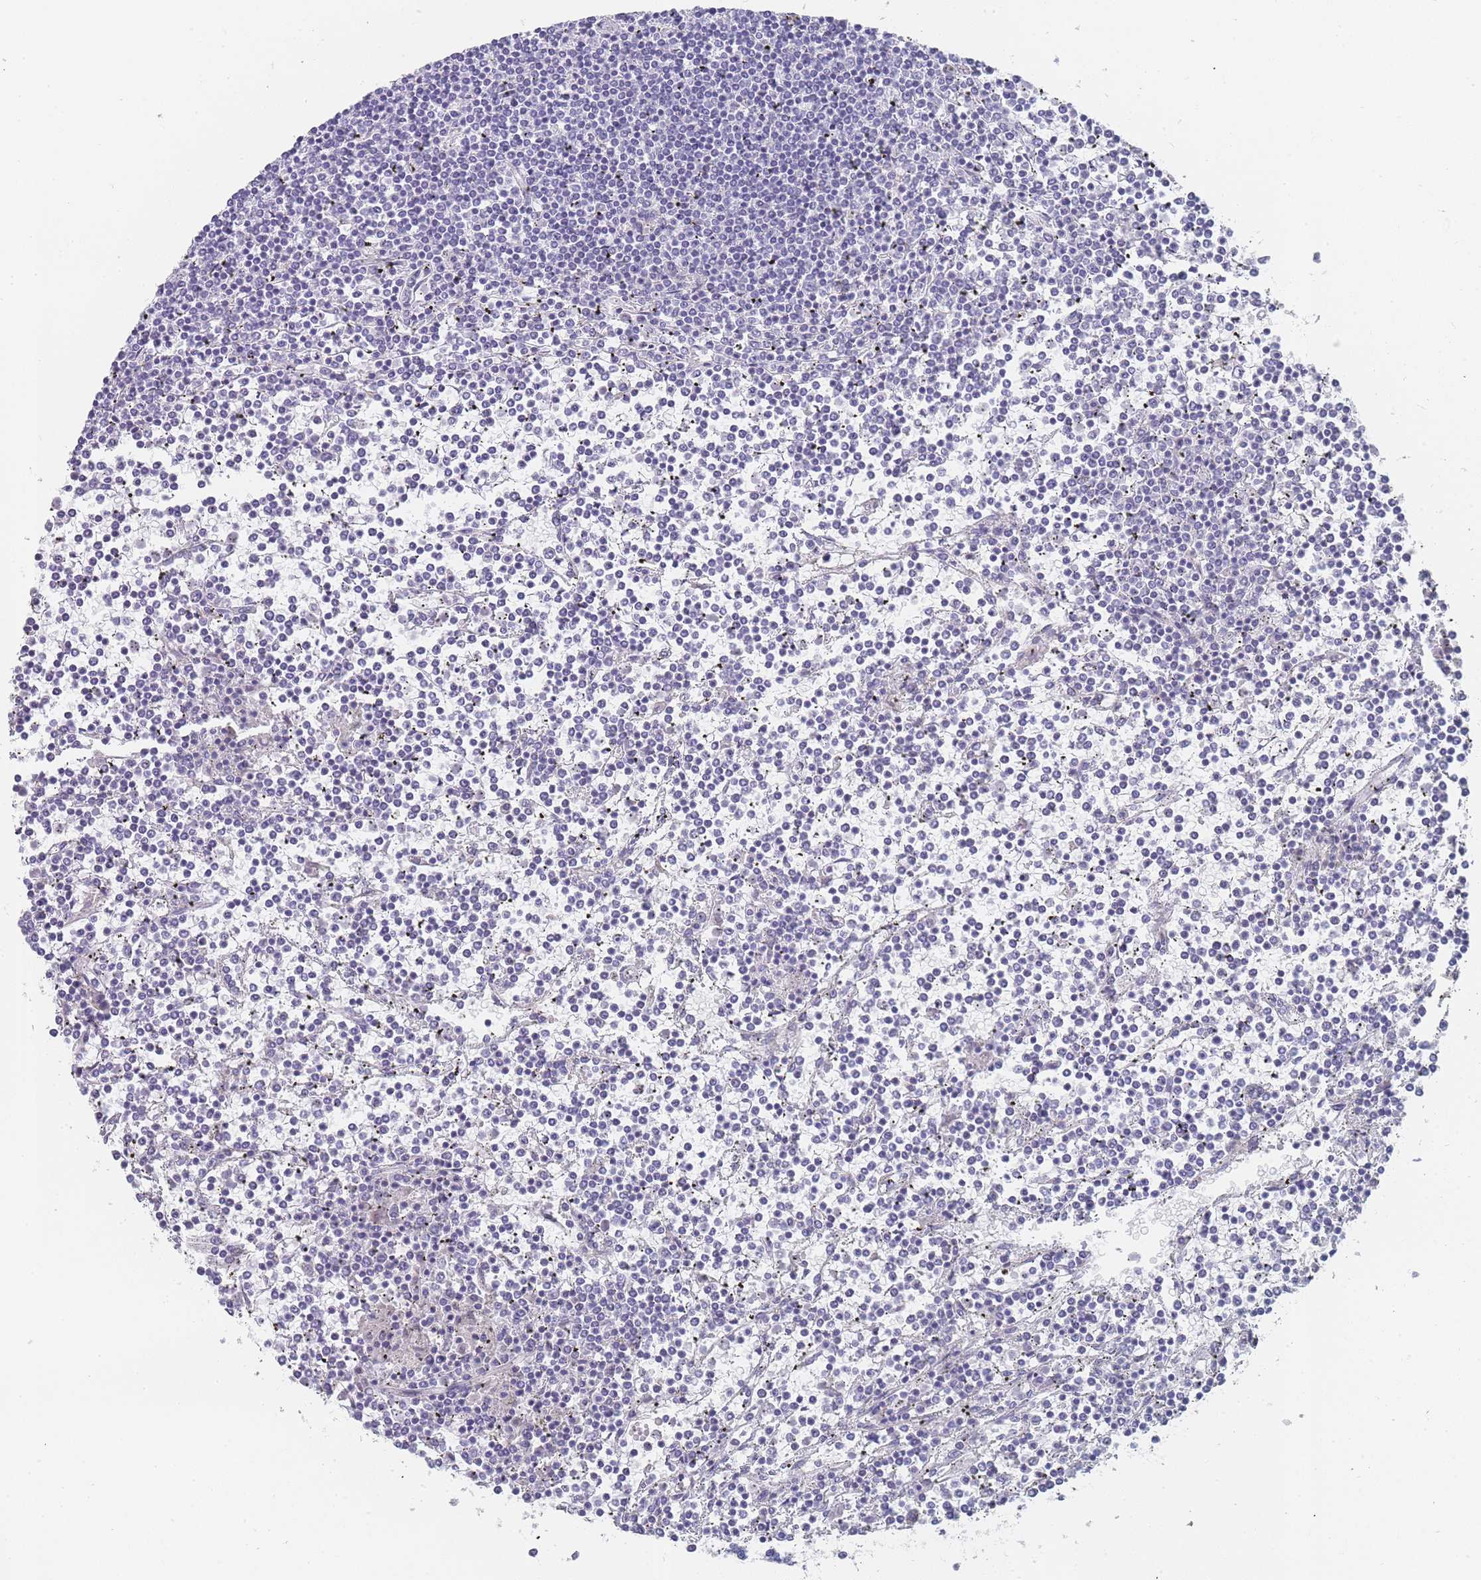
{"staining": {"intensity": "negative", "quantity": "none", "location": "none"}, "tissue": "lymphoma", "cell_type": "Tumor cells", "image_type": "cancer", "snomed": [{"axis": "morphology", "description": "Malignant lymphoma, non-Hodgkin's type, Low grade"}, {"axis": "topography", "description": "Spleen"}], "caption": "Low-grade malignant lymphoma, non-Hodgkin's type was stained to show a protein in brown. There is no significant staining in tumor cells.", "gene": "IMPG1", "patient": {"sex": "female", "age": 19}}